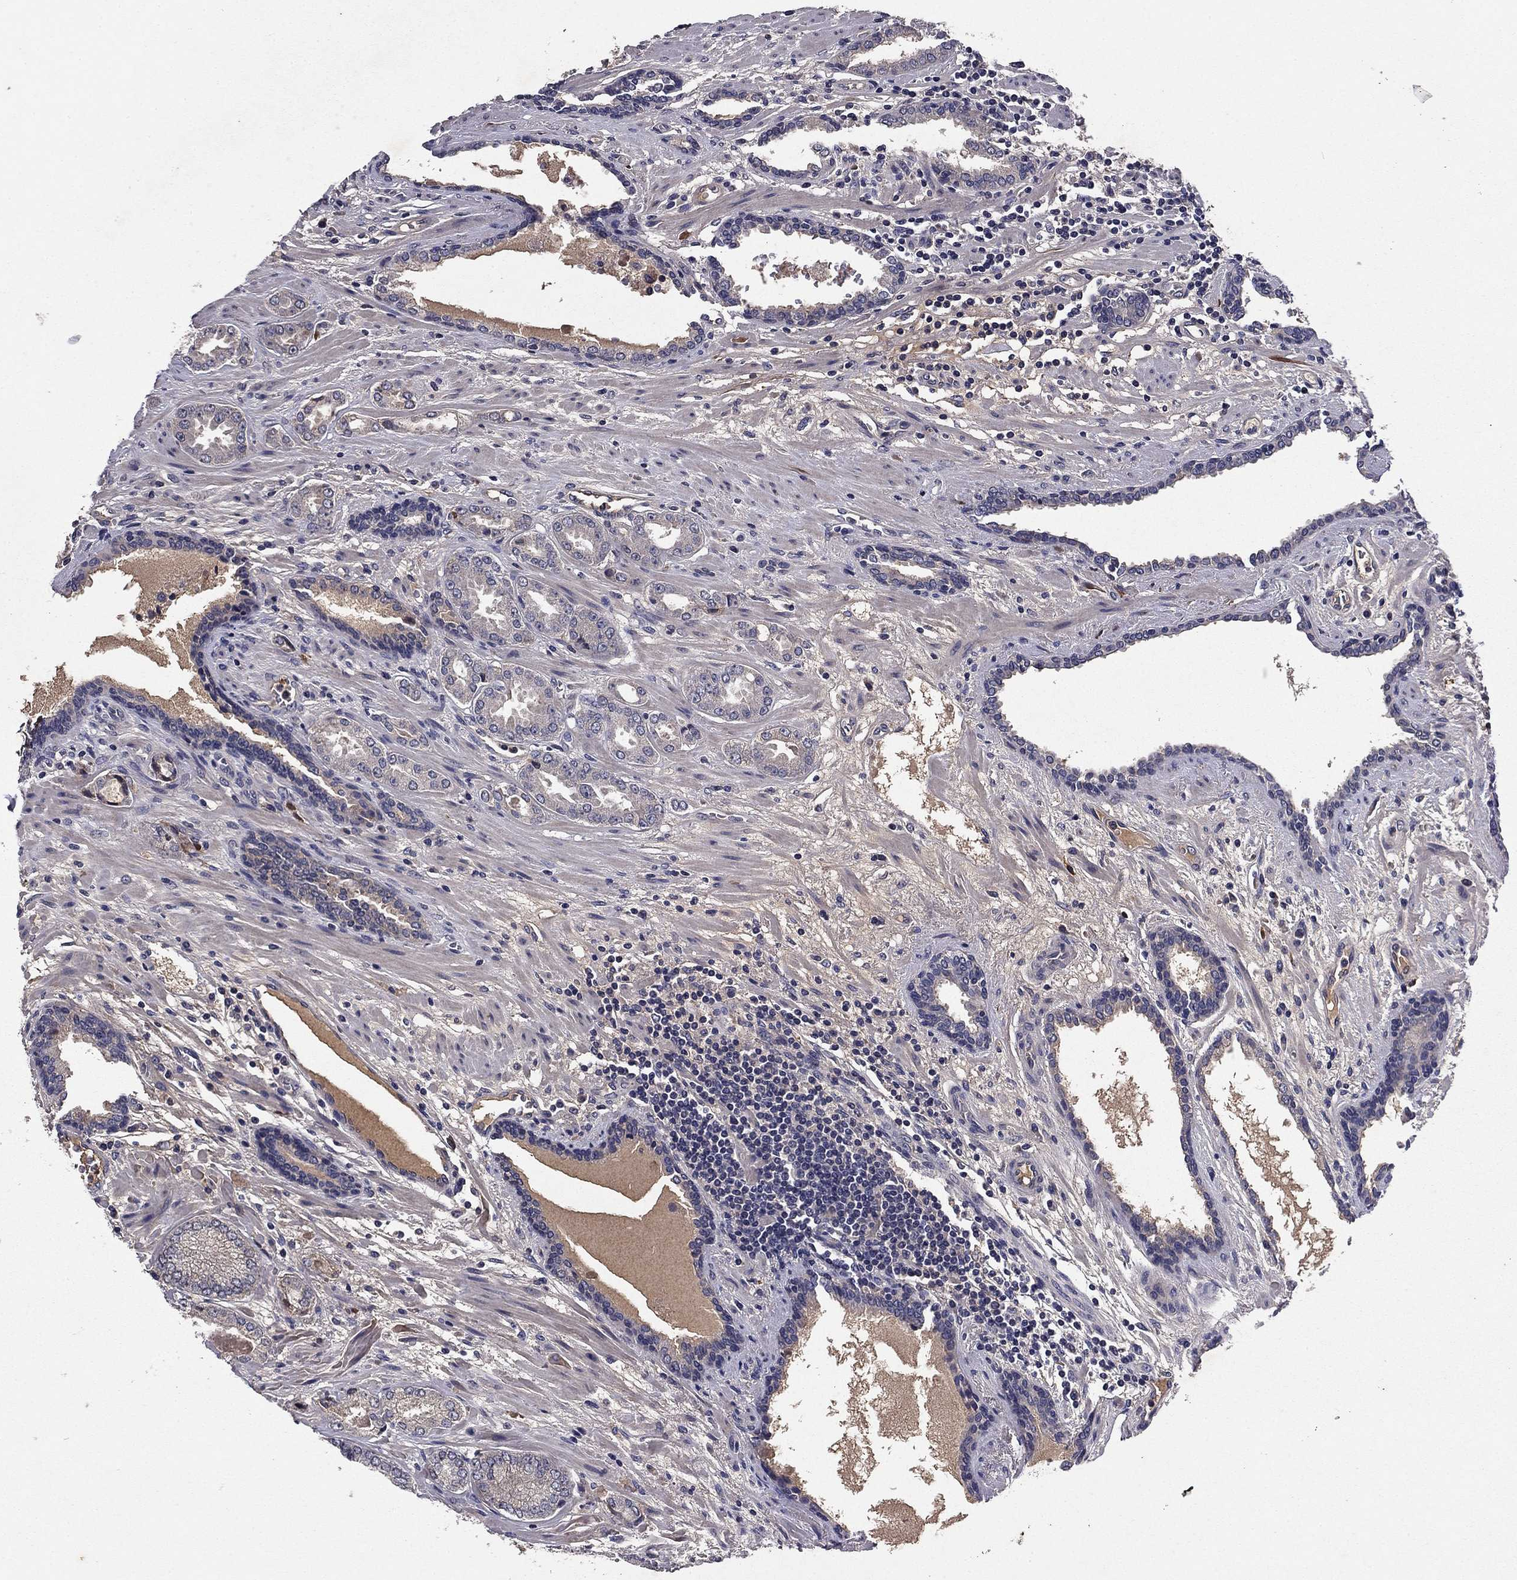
{"staining": {"intensity": "negative", "quantity": "none", "location": "none"}, "tissue": "prostate cancer", "cell_type": "Tumor cells", "image_type": "cancer", "snomed": [{"axis": "morphology", "description": "Adenocarcinoma, Low grade"}, {"axis": "topography", "description": "Prostate"}], "caption": "Histopathology image shows no significant protein positivity in tumor cells of prostate low-grade adenocarcinoma.", "gene": "PROS1", "patient": {"sex": "male", "age": 68}}